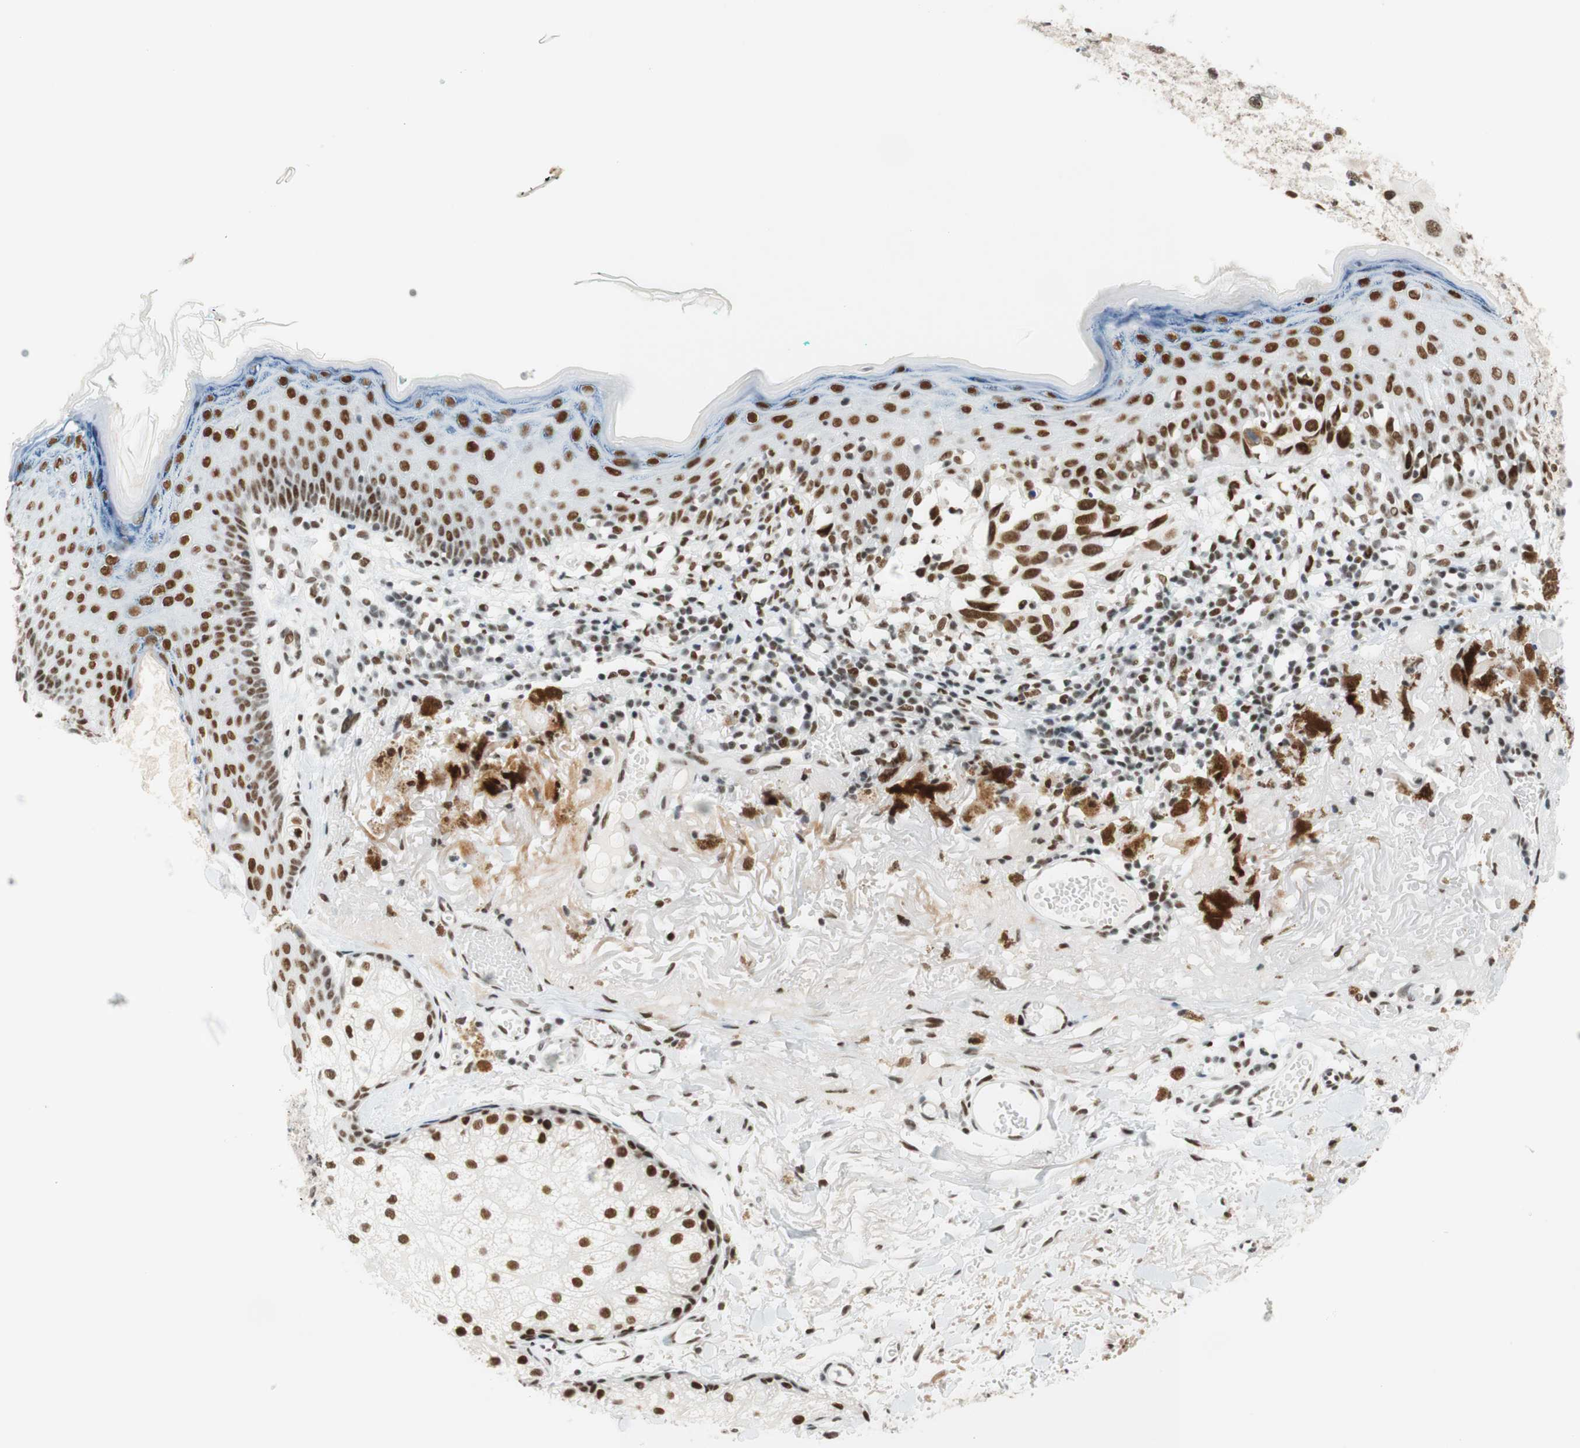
{"staining": {"intensity": "moderate", "quantity": "25%-75%", "location": "nuclear"}, "tissue": "melanoma", "cell_type": "Tumor cells", "image_type": "cancer", "snomed": [{"axis": "morphology", "description": "Malignant melanoma in situ"}, {"axis": "morphology", "description": "Malignant melanoma, NOS"}, {"axis": "topography", "description": "Skin"}], "caption": "DAB (3,3'-diaminobenzidine) immunohistochemical staining of human melanoma reveals moderate nuclear protein positivity in about 25%-75% of tumor cells. Ihc stains the protein of interest in brown and the nuclei are stained blue.", "gene": "RNF20", "patient": {"sex": "female", "age": 88}}